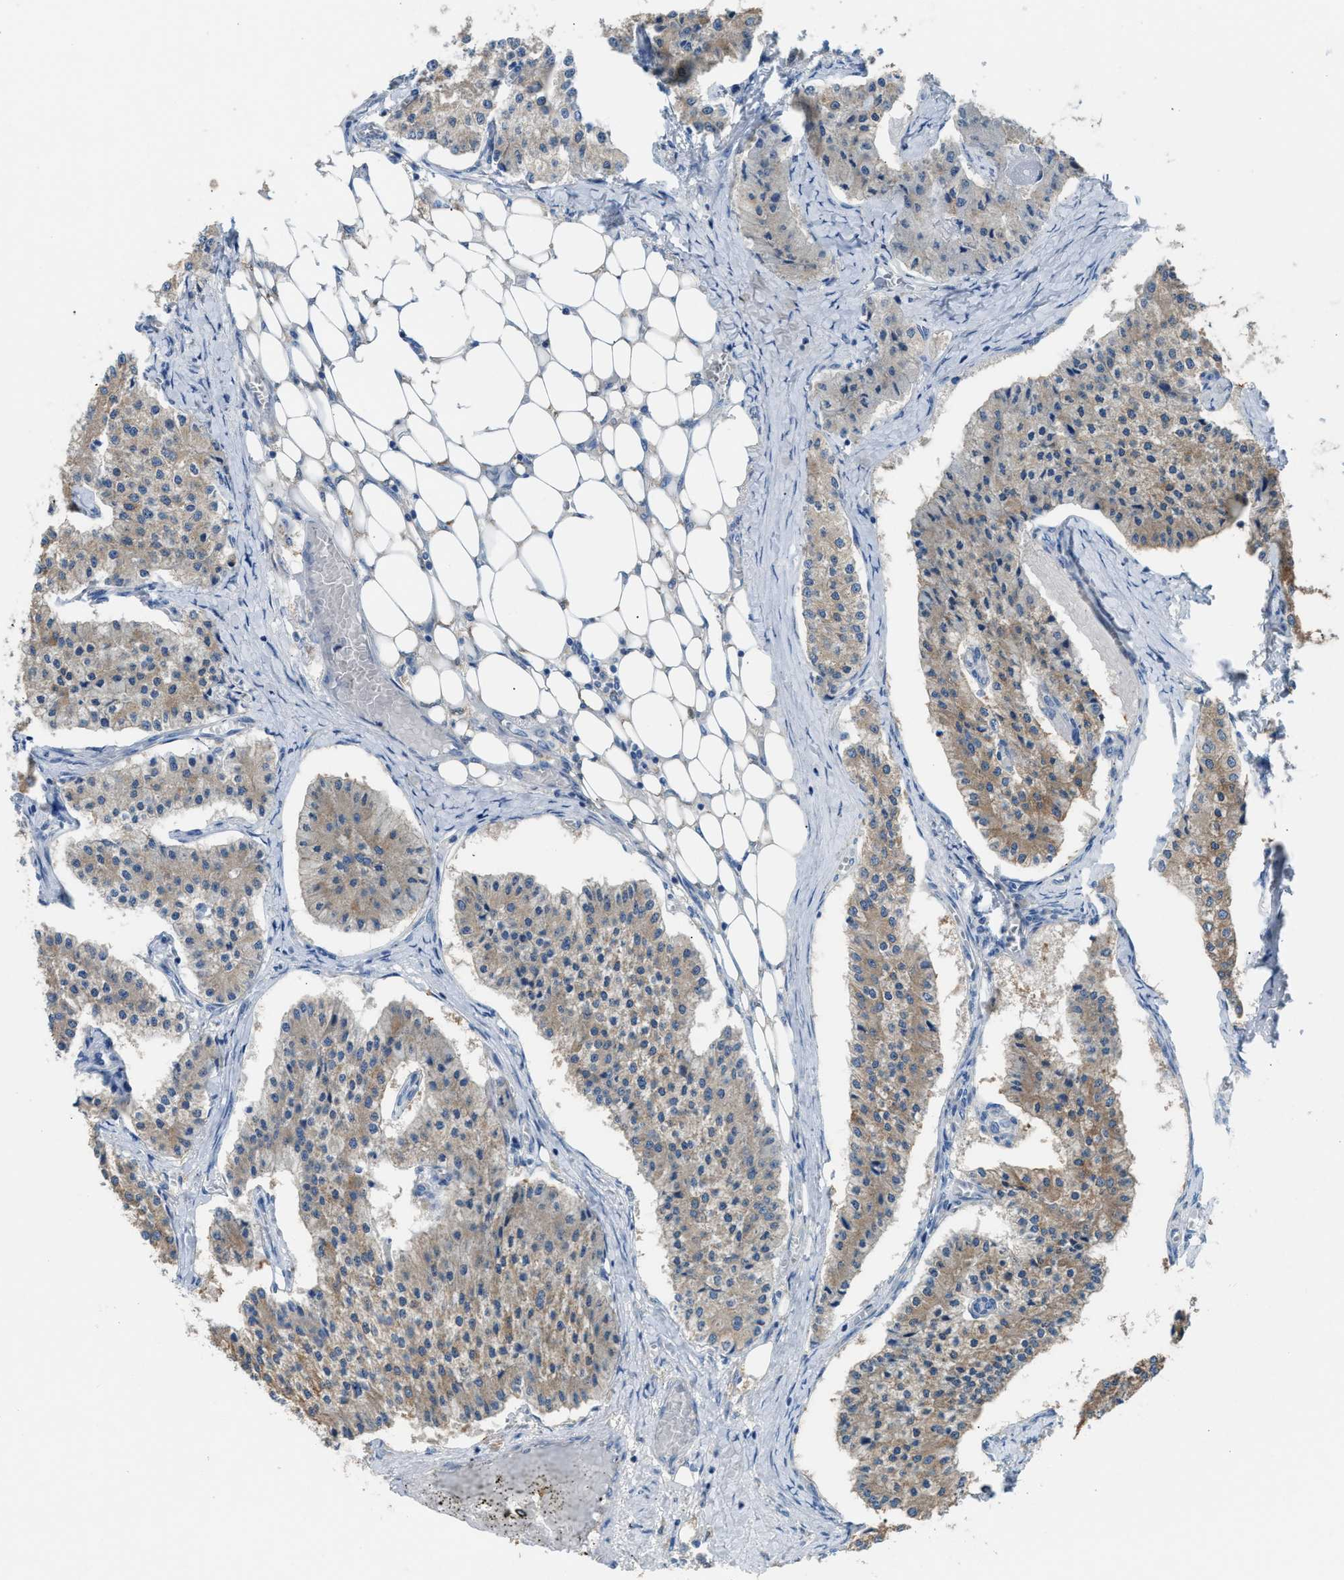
{"staining": {"intensity": "weak", "quantity": "25%-75%", "location": "cytoplasmic/membranous"}, "tissue": "carcinoid", "cell_type": "Tumor cells", "image_type": "cancer", "snomed": [{"axis": "morphology", "description": "Carcinoid, malignant, NOS"}, {"axis": "topography", "description": "Colon"}], "caption": "Protein analysis of carcinoid tissue shows weak cytoplasmic/membranous staining in about 25%-75% of tumor cells.", "gene": "NQO2", "patient": {"sex": "female", "age": 52}}